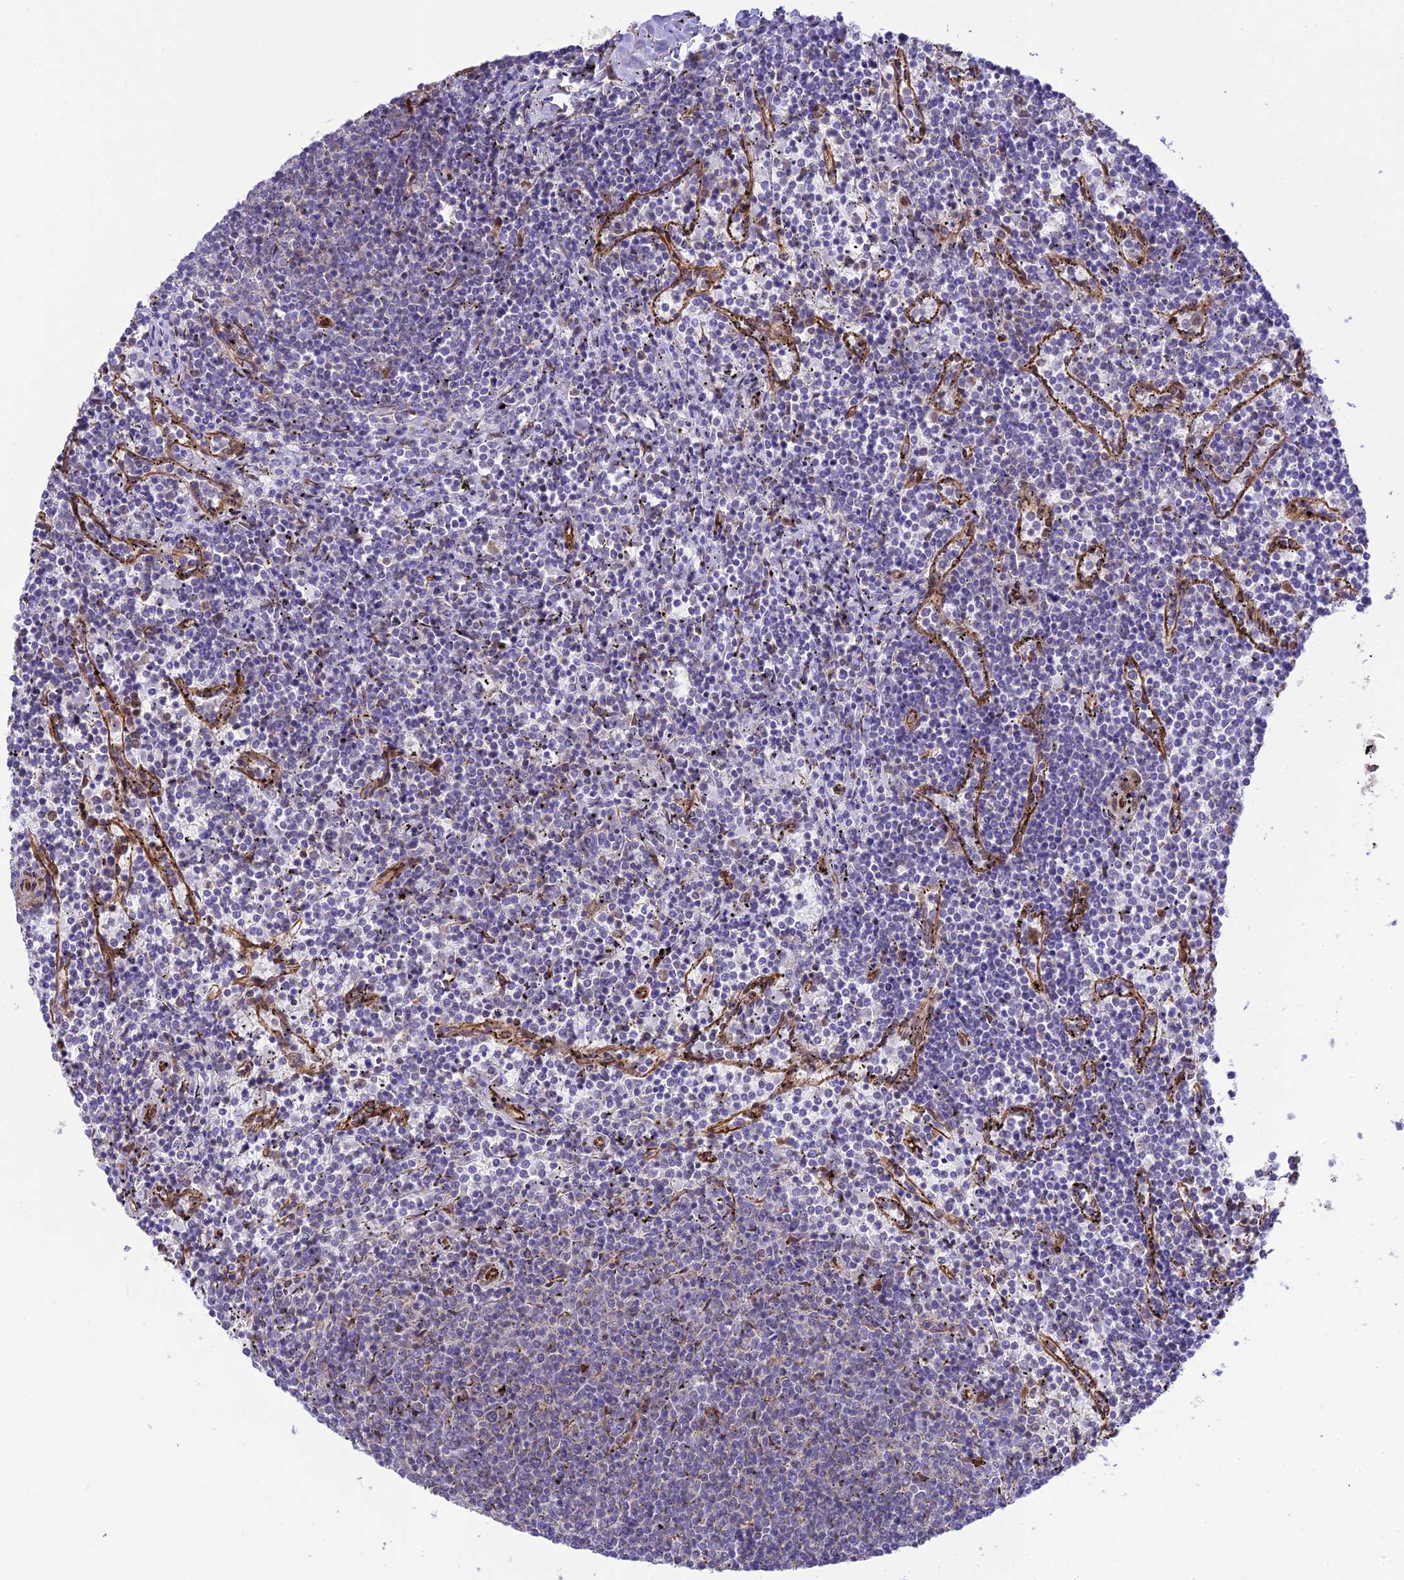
{"staining": {"intensity": "negative", "quantity": "none", "location": "none"}, "tissue": "lymphoma", "cell_type": "Tumor cells", "image_type": "cancer", "snomed": [{"axis": "morphology", "description": "Malignant lymphoma, non-Hodgkin's type, Low grade"}, {"axis": "topography", "description": "Spleen"}], "caption": "Human low-grade malignant lymphoma, non-Hodgkin's type stained for a protein using immunohistochemistry (IHC) reveals no expression in tumor cells.", "gene": "EXOC3L4", "patient": {"sex": "female", "age": 50}}